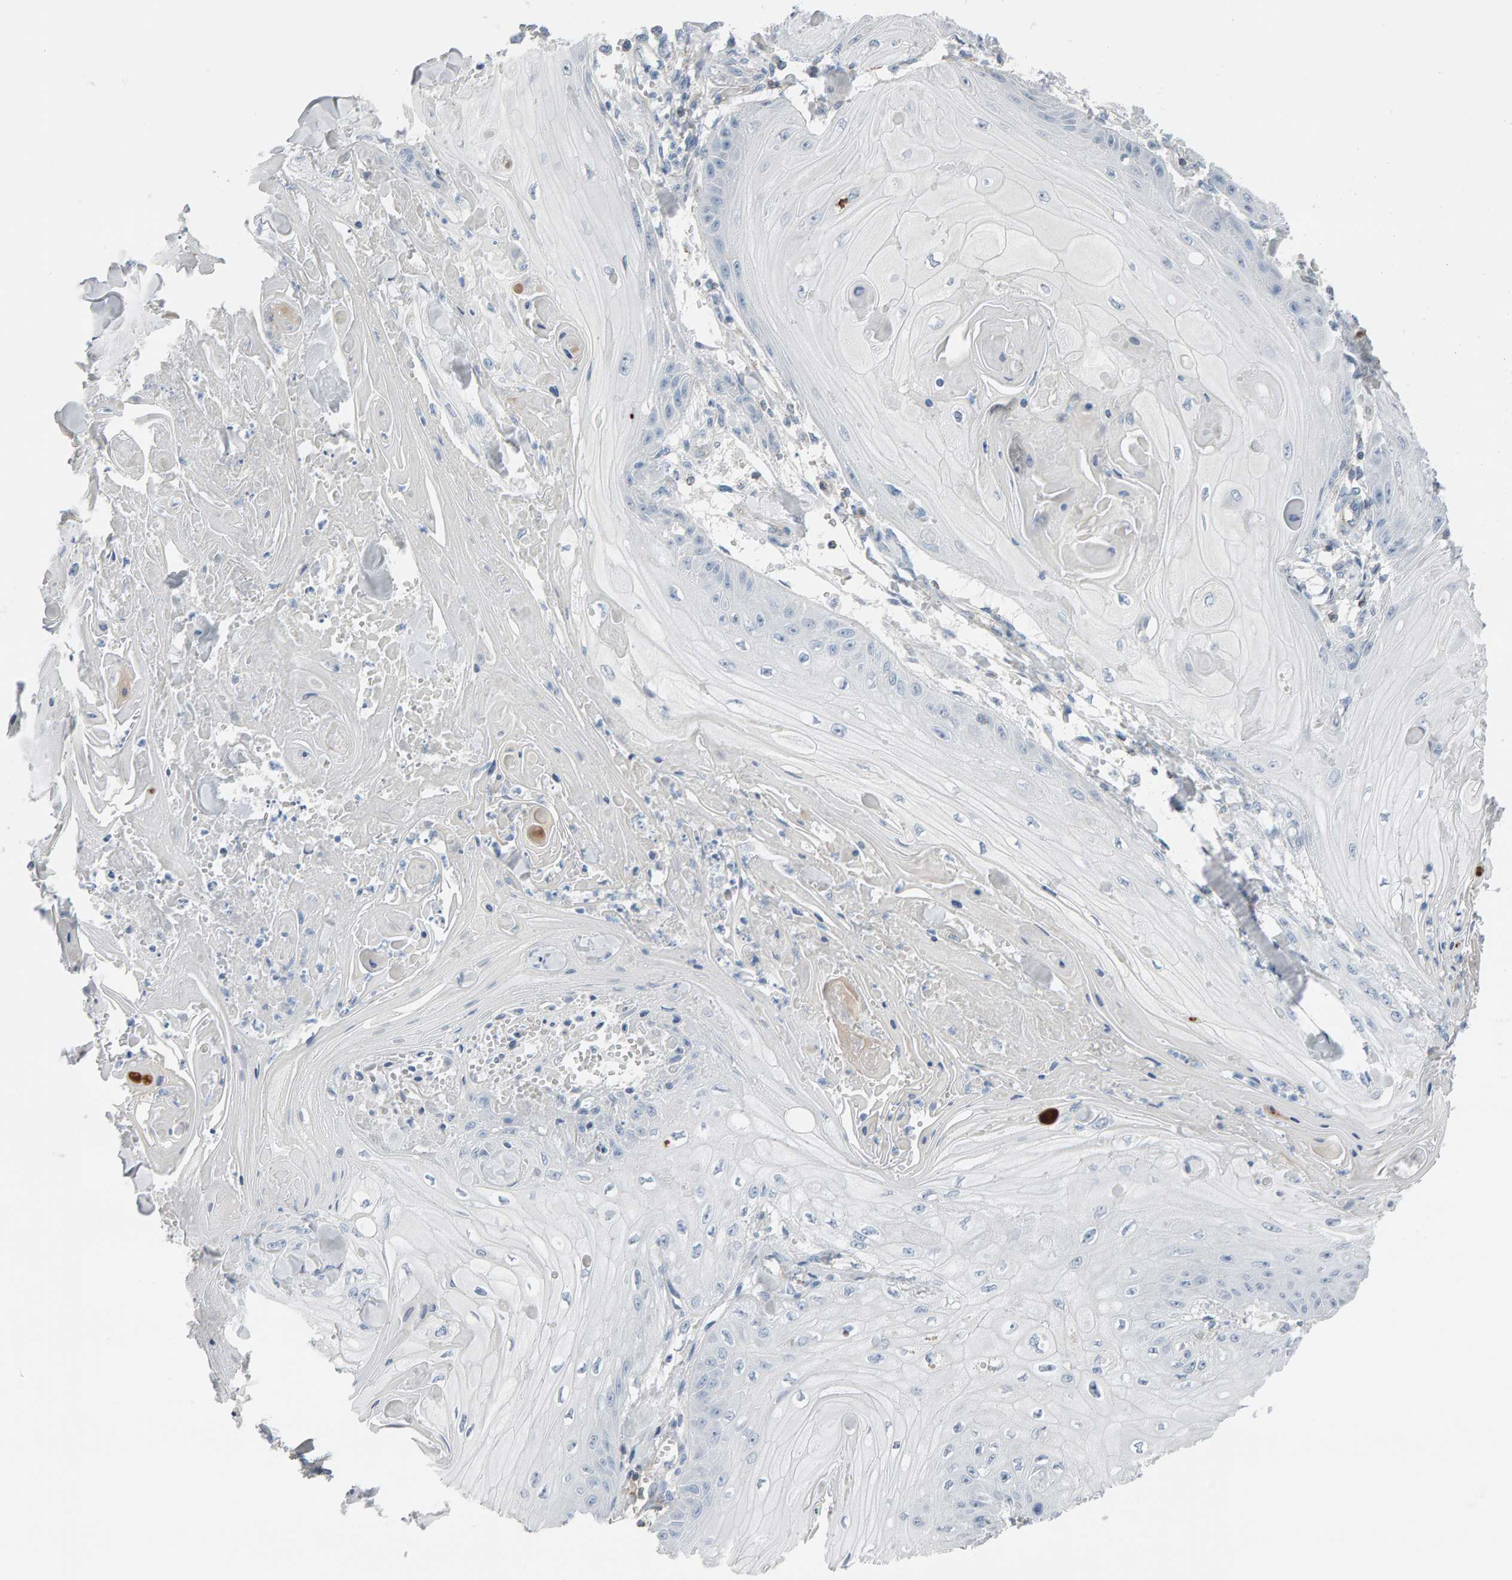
{"staining": {"intensity": "negative", "quantity": "none", "location": "none"}, "tissue": "skin cancer", "cell_type": "Tumor cells", "image_type": "cancer", "snomed": [{"axis": "morphology", "description": "Squamous cell carcinoma, NOS"}, {"axis": "topography", "description": "Skin"}], "caption": "A high-resolution micrograph shows IHC staining of skin cancer (squamous cell carcinoma), which shows no significant positivity in tumor cells.", "gene": "FYN", "patient": {"sex": "male", "age": 74}}